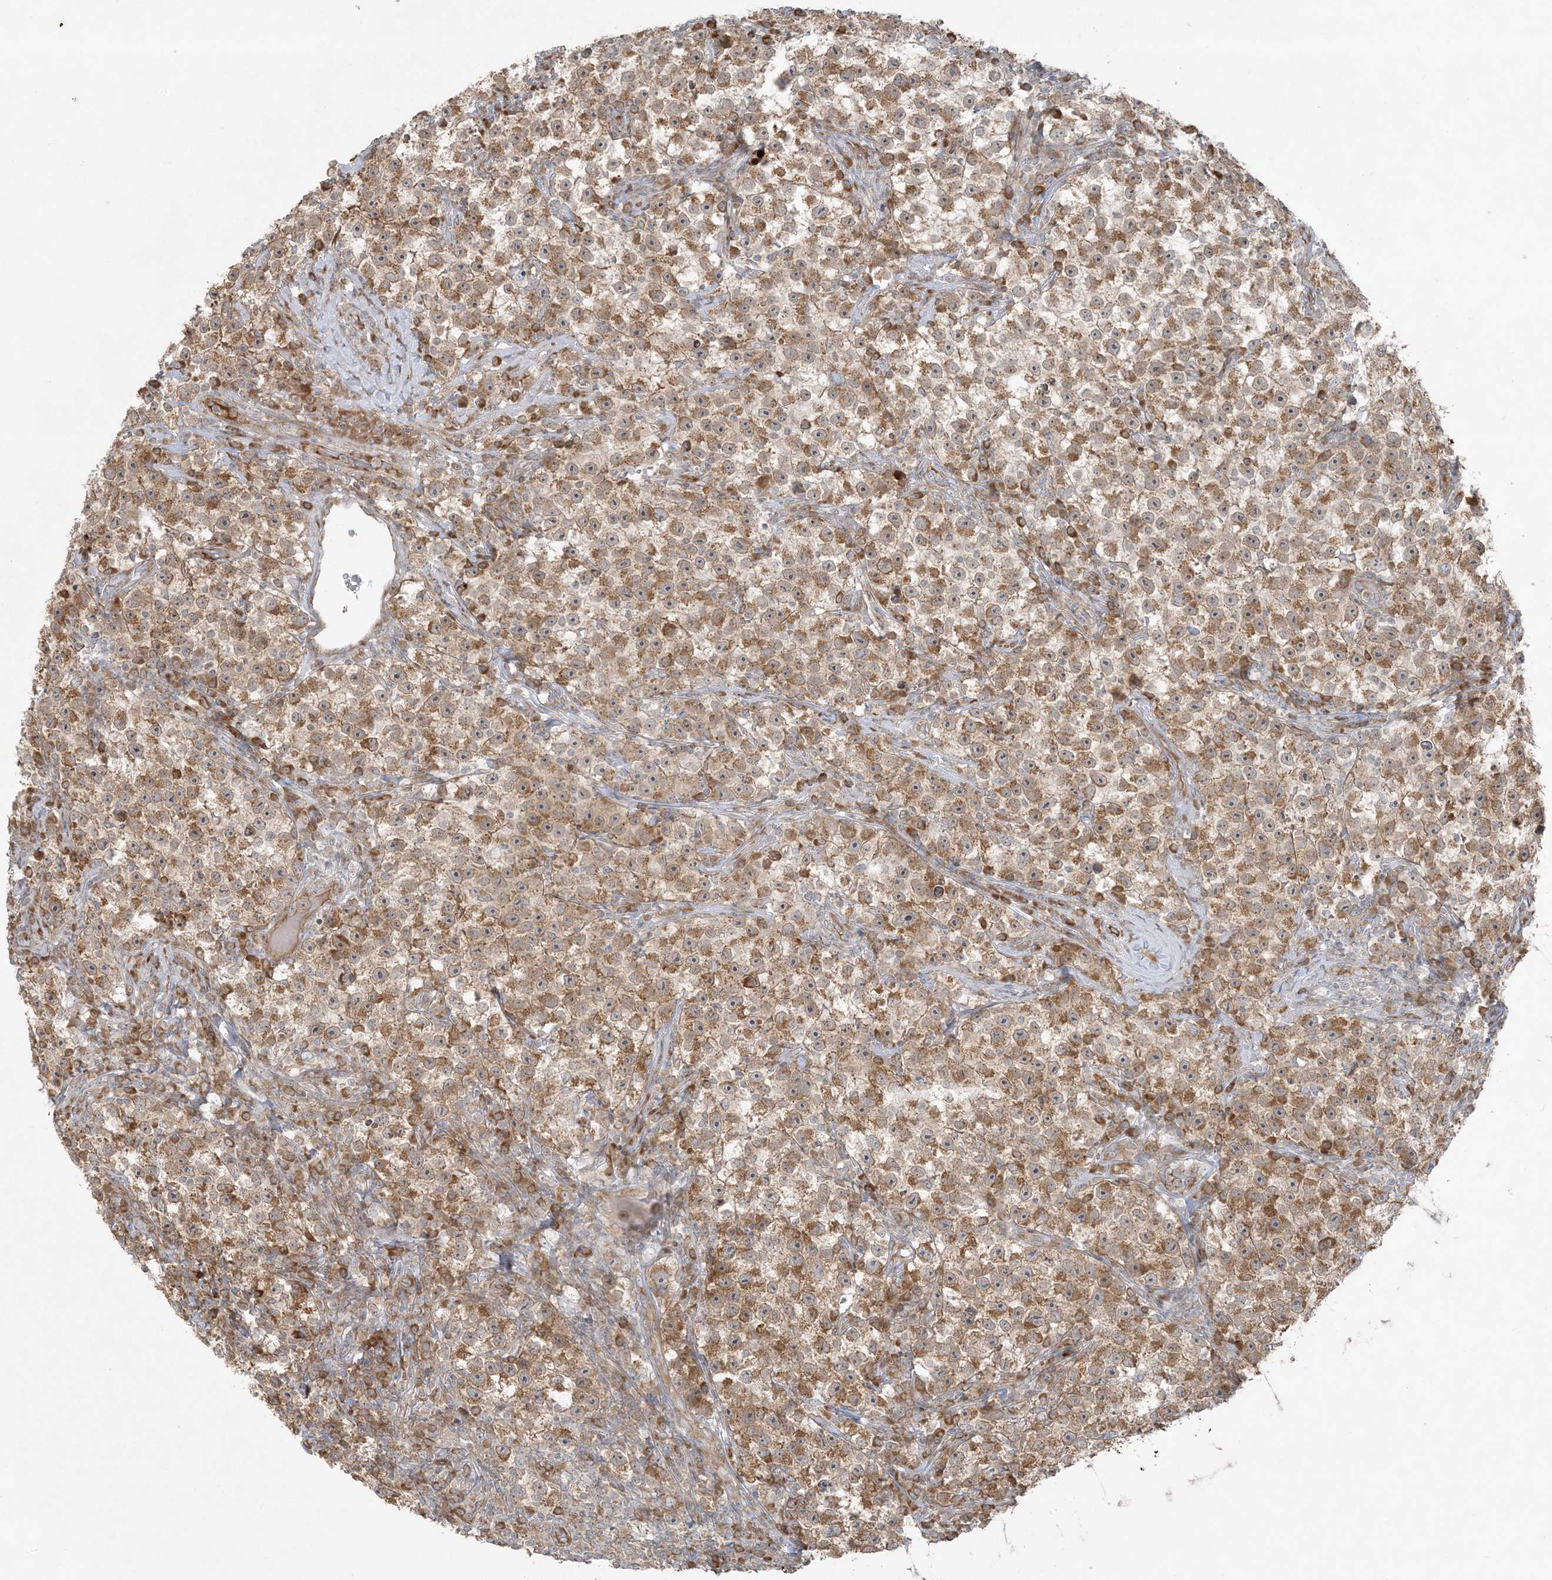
{"staining": {"intensity": "moderate", "quantity": ">75%", "location": "cytoplasmic/membranous"}, "tissue": "testis cancer", "cell_type": "Tumor cells", "image_type": "cancer", "snomed": [{"axis": "morphology", "description": "Seminoma, NOS"}, {"axis": "topography", "description": "Testis"}], "caption": "Testis cancer (seminoma) tissue shows moderate cytoplasmic/membranous staining in about >75% of tumor cells, visualized by immunohistochemistry.", "gene": "ZNF263", "patient": {"sex": "male", "age": 22}}